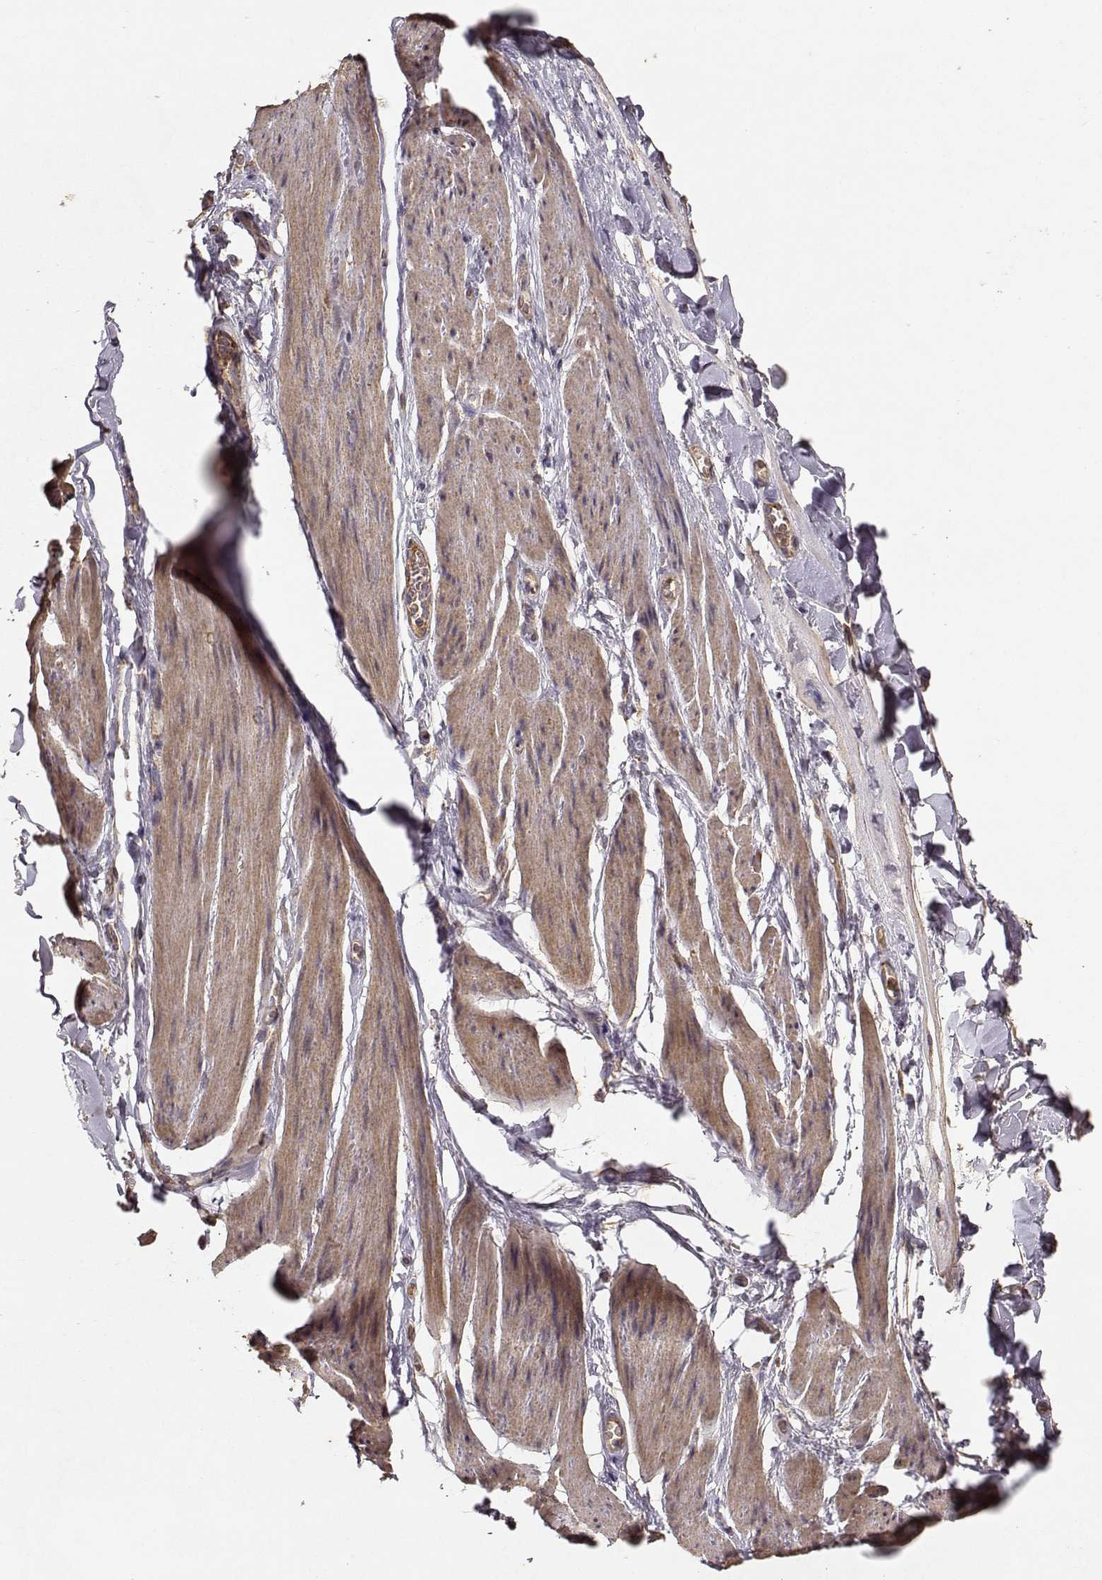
{"staining": {"intensity": "weak", "quantity": ">75%", "location": "cytoplasmic/membranous"}, "tissue": "soft tissue", "cell_type": "Fibroblasts", "image_type": "normal", "snomed": [{"axis": "morphology", "description": "Normal tissue, NOS"}, {"axis": "topography", "description": "Anal"}, {"axis": "topography", "description": "Peripheral nerve tissue"}], "caption": "The photomicrograph demonstrates staining of benign soft tissue, revealing weak cytoplasmic/membranous protein staining (brown color) within fibroblasts.", "gene": "TARS3", "patient": {"sex": "male", "age": 53}}